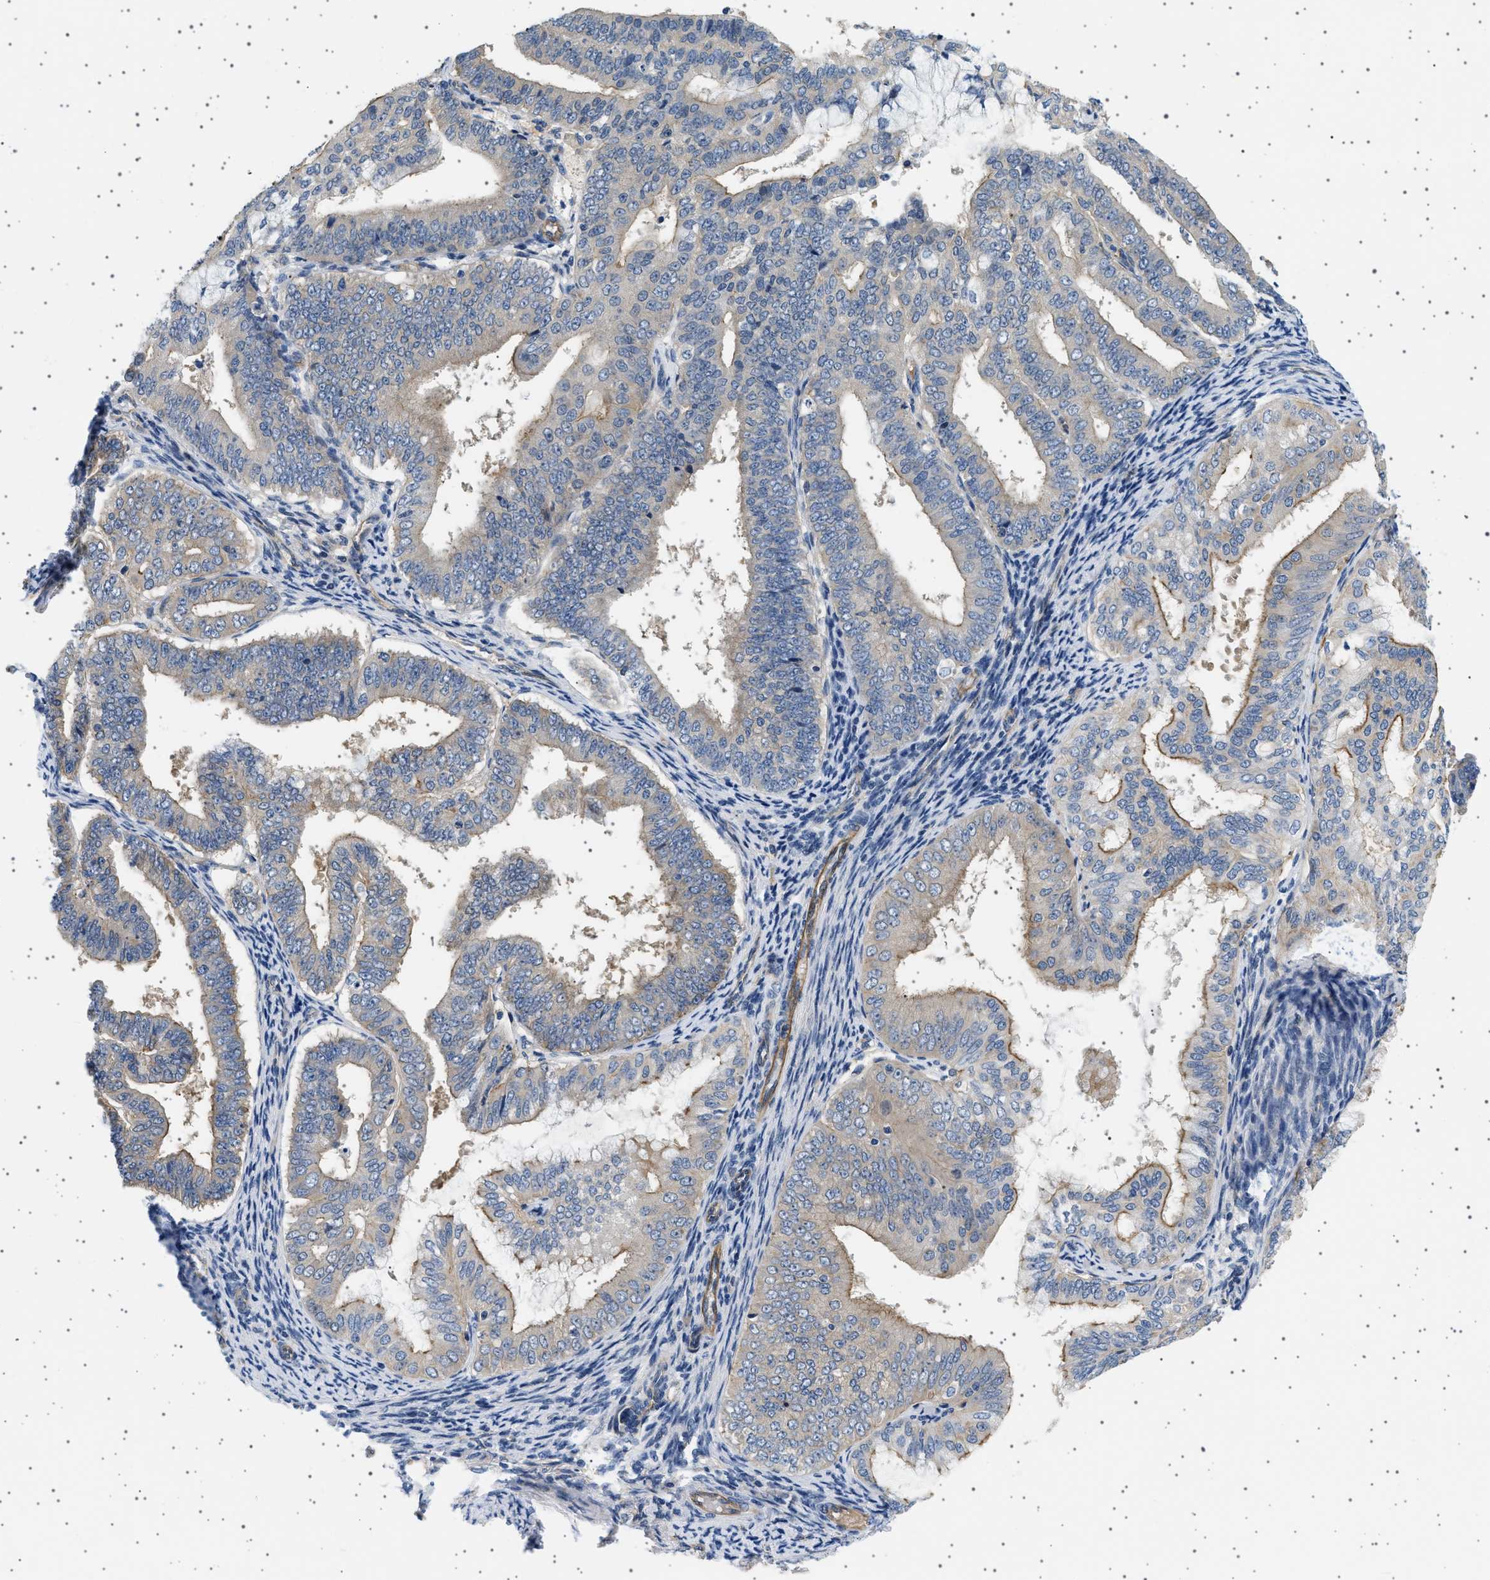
{"staining": {"intensity": "moderate", "quantity": "<25%", "location": "cytoplasmic/membranous"}, "tissue": "endometrial cancer", "cell_type": "Tumor cells", "image_type": "cancer", "snomed": [{"axis": "morphology", "description": "Adenocarcinoma, NOS"}, {"axis": "topography", "description": "Endometrium"}], "caption": "Protein staining of endometrial adenocarcinoma tissue displays moderate cytoplasmic/membranous expression in about <25% of tumor cells. The protein of interest is stained brown, and the nuclei are stained in blue (DAB (3,3'-diaminobenzidine) IHC with brightfield microscopy, high magnification).", "gene": "PLPP6", "patient": {"sex": "female", "age": 63}}